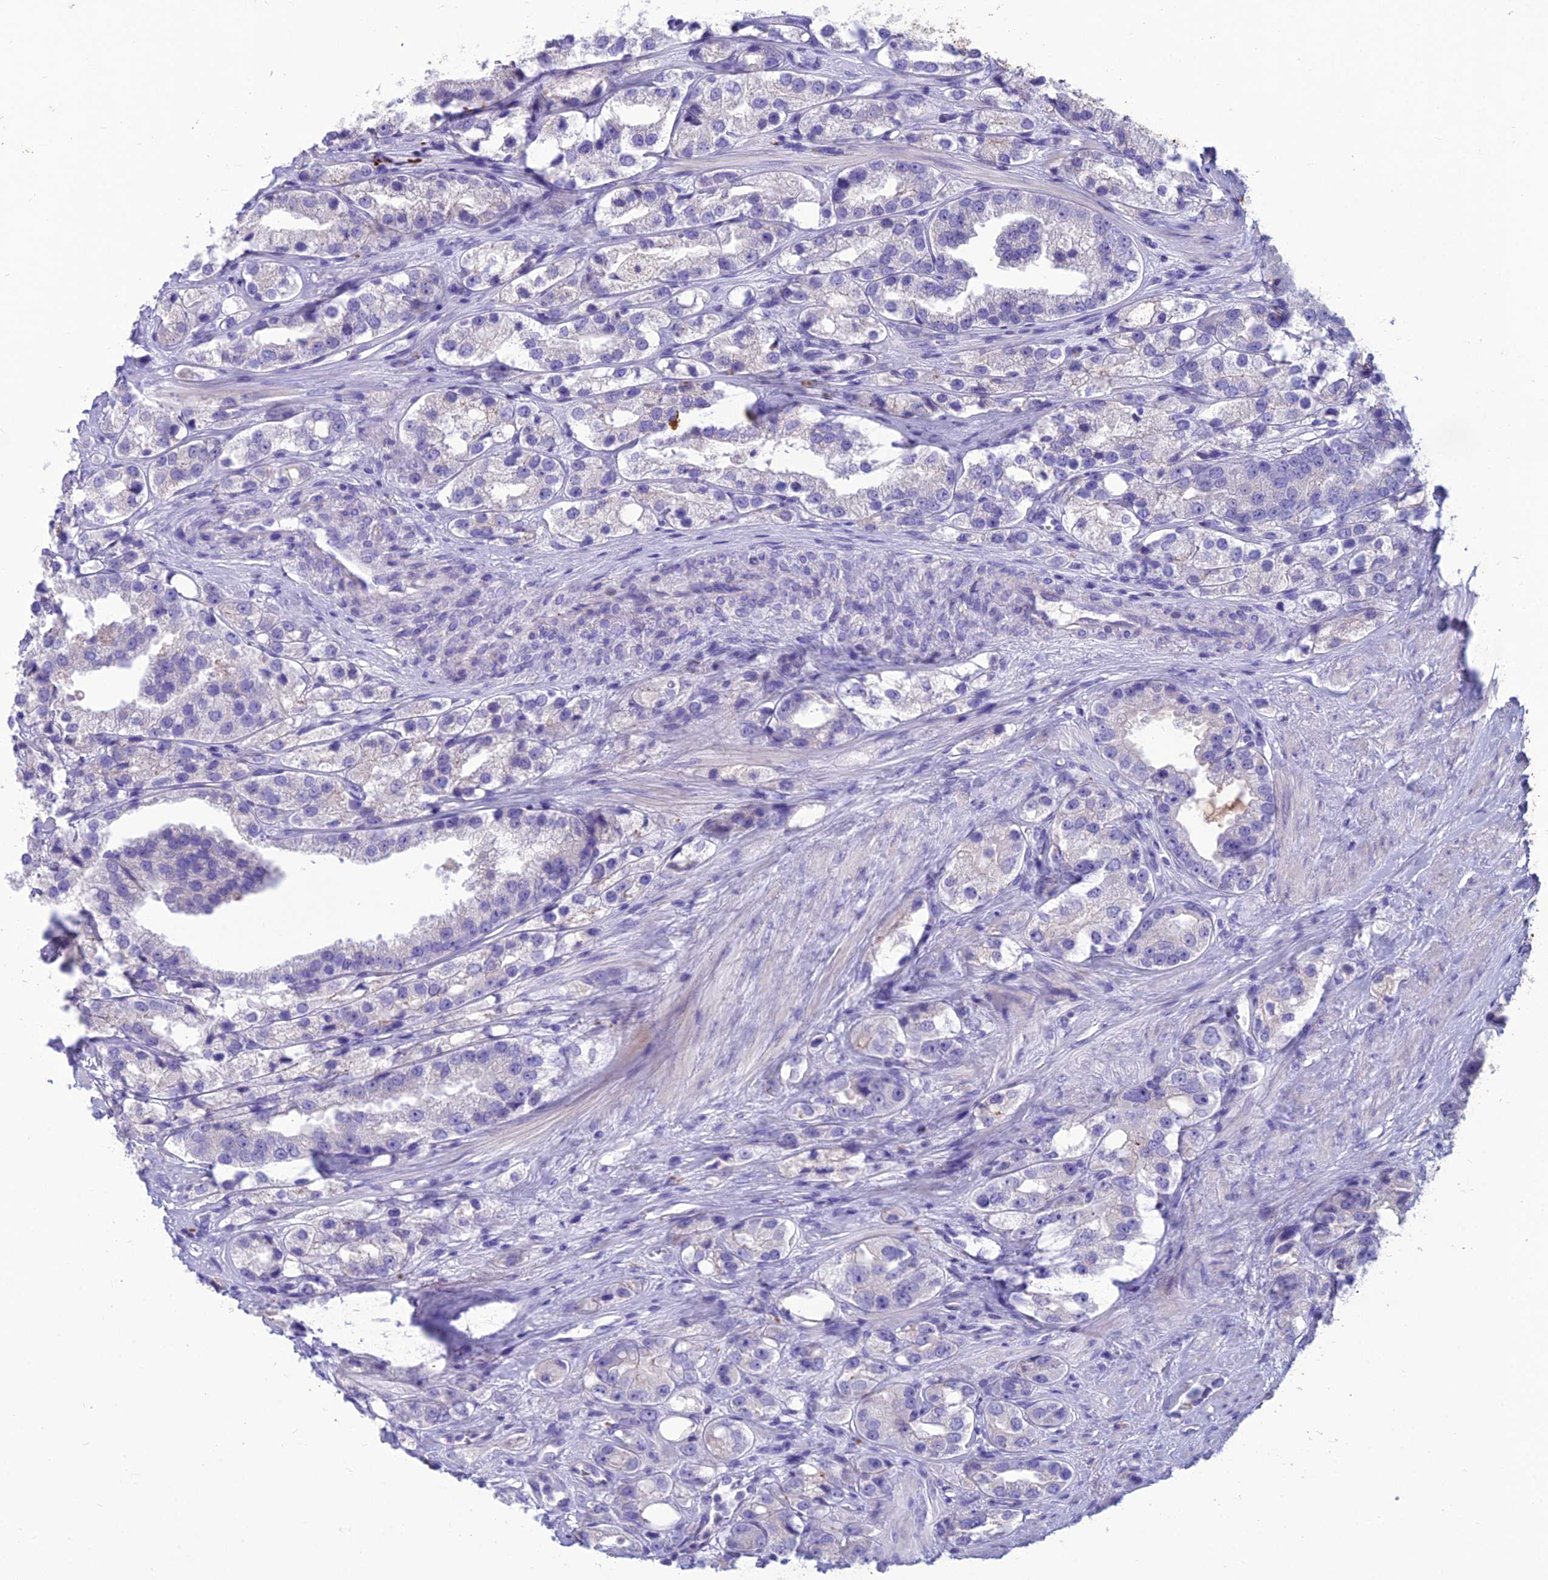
{"staining": {"intensity": "negative", "quantity": "none", "location": "none"}, "tissue": "prostate cancer", "cell_type": "Tumor cells", "image_type": "cancer", "snomed": [{"axis": "morphology", "description": "Adenocarcinoma, NOS"}, {"axis": "topography", "description": "Prostate"}], "caption": "Immunohistochemical staining of human prostate cancer (adenocarcinoma) reveals no significant positivity in tumor cells.", "gene": "IFT172", "patient": {"sex": "male", "age": 79}}